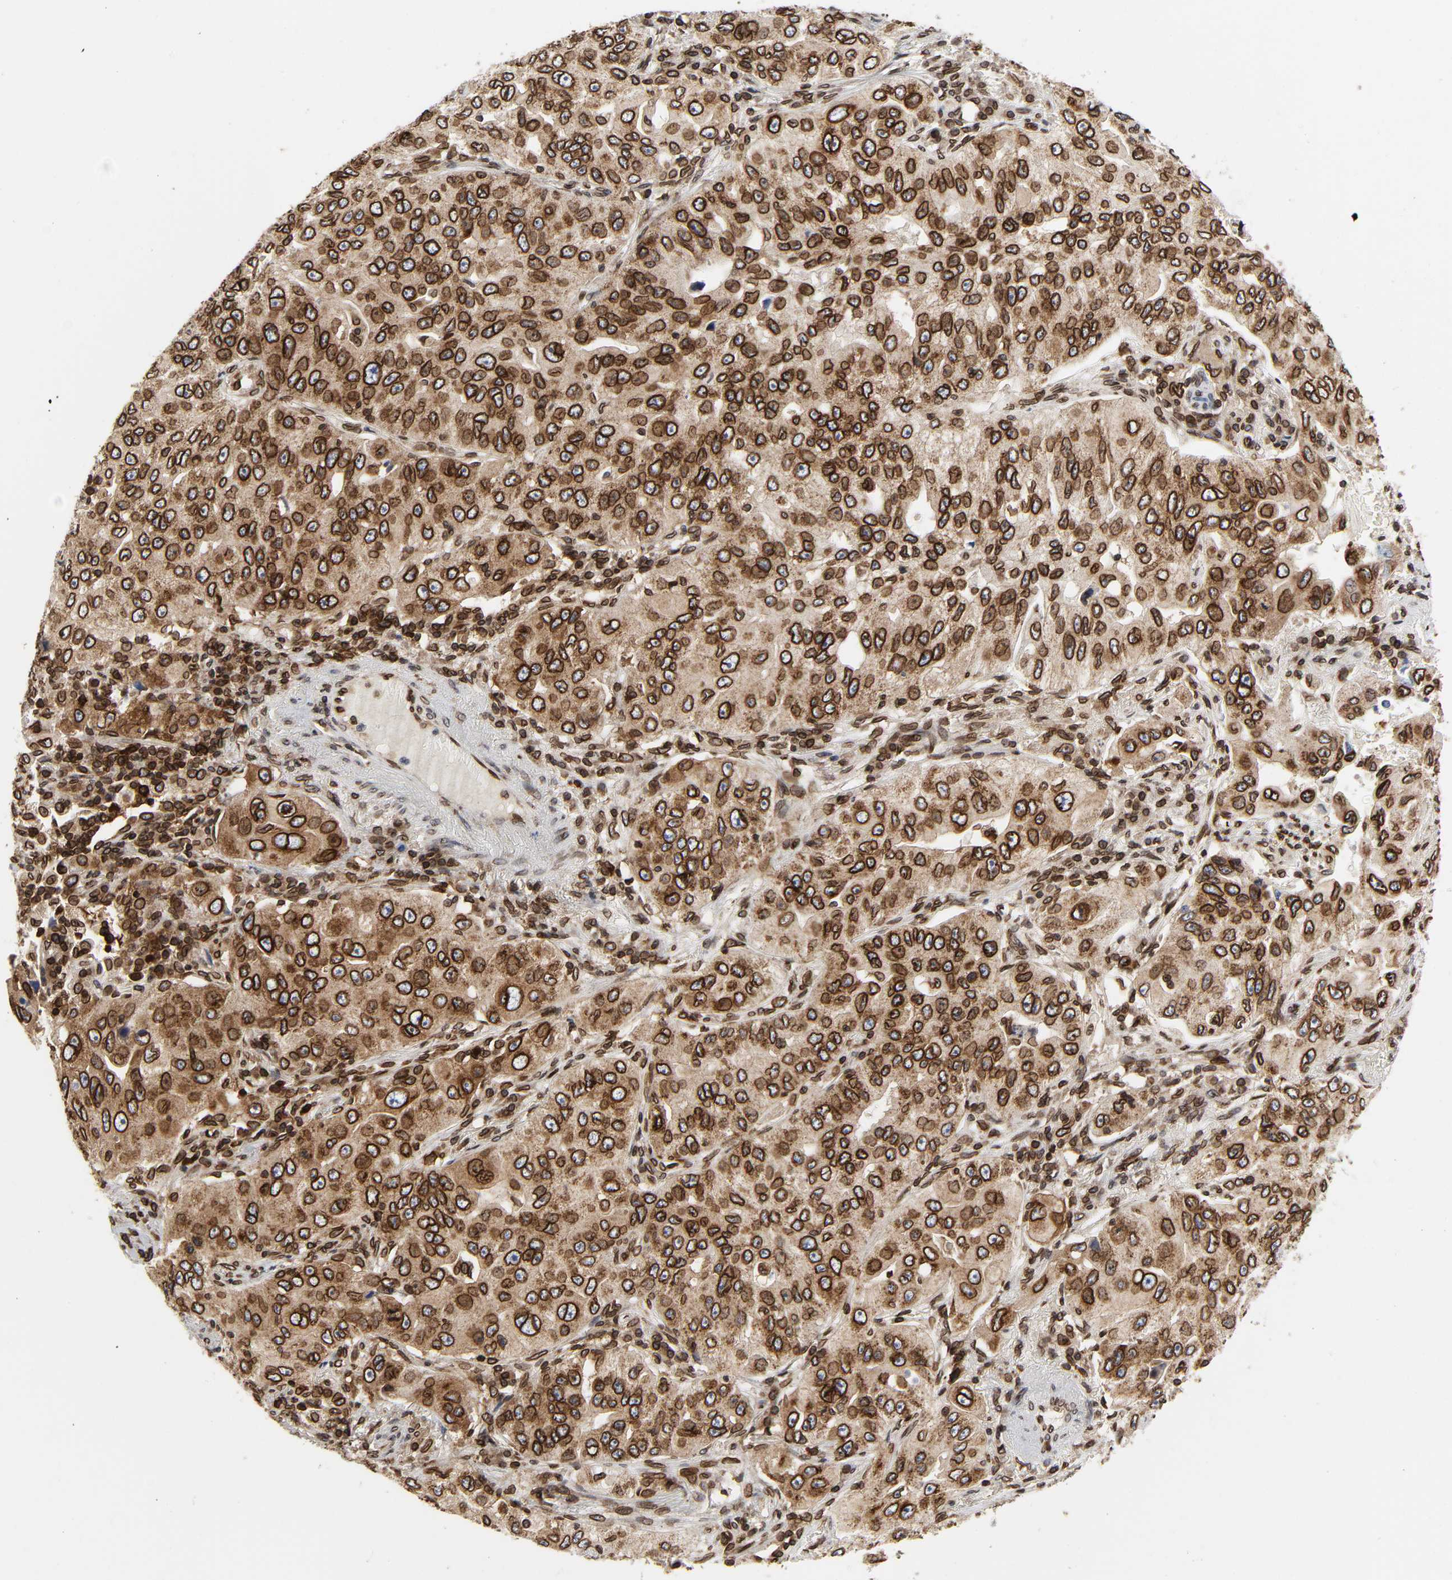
{"staining": {"intensity": "strong", "quantity": ">75%", "location": "cytoplasmic/membranous,nuclear"}, "tissue": "lung cancer", "cell_type": "Tumor cells", "image_type": "cancer", "snomed": [{"axis": "morphology", "description": "Adenocarcinoma, NOS"}, {"axis": "topography", "description": "Lung"}], "caption": "Immunohistochemical staining of lung adenocarcinoma reveals high levels of strong cytoplasmic/membranous and nuclear staining in approximately >75% of tumor cells. The protein is shown in brown color, while the nuclei are stained blue.", "gene": "RANGAP1", "patient": {"sex": "male", "age": 84}}